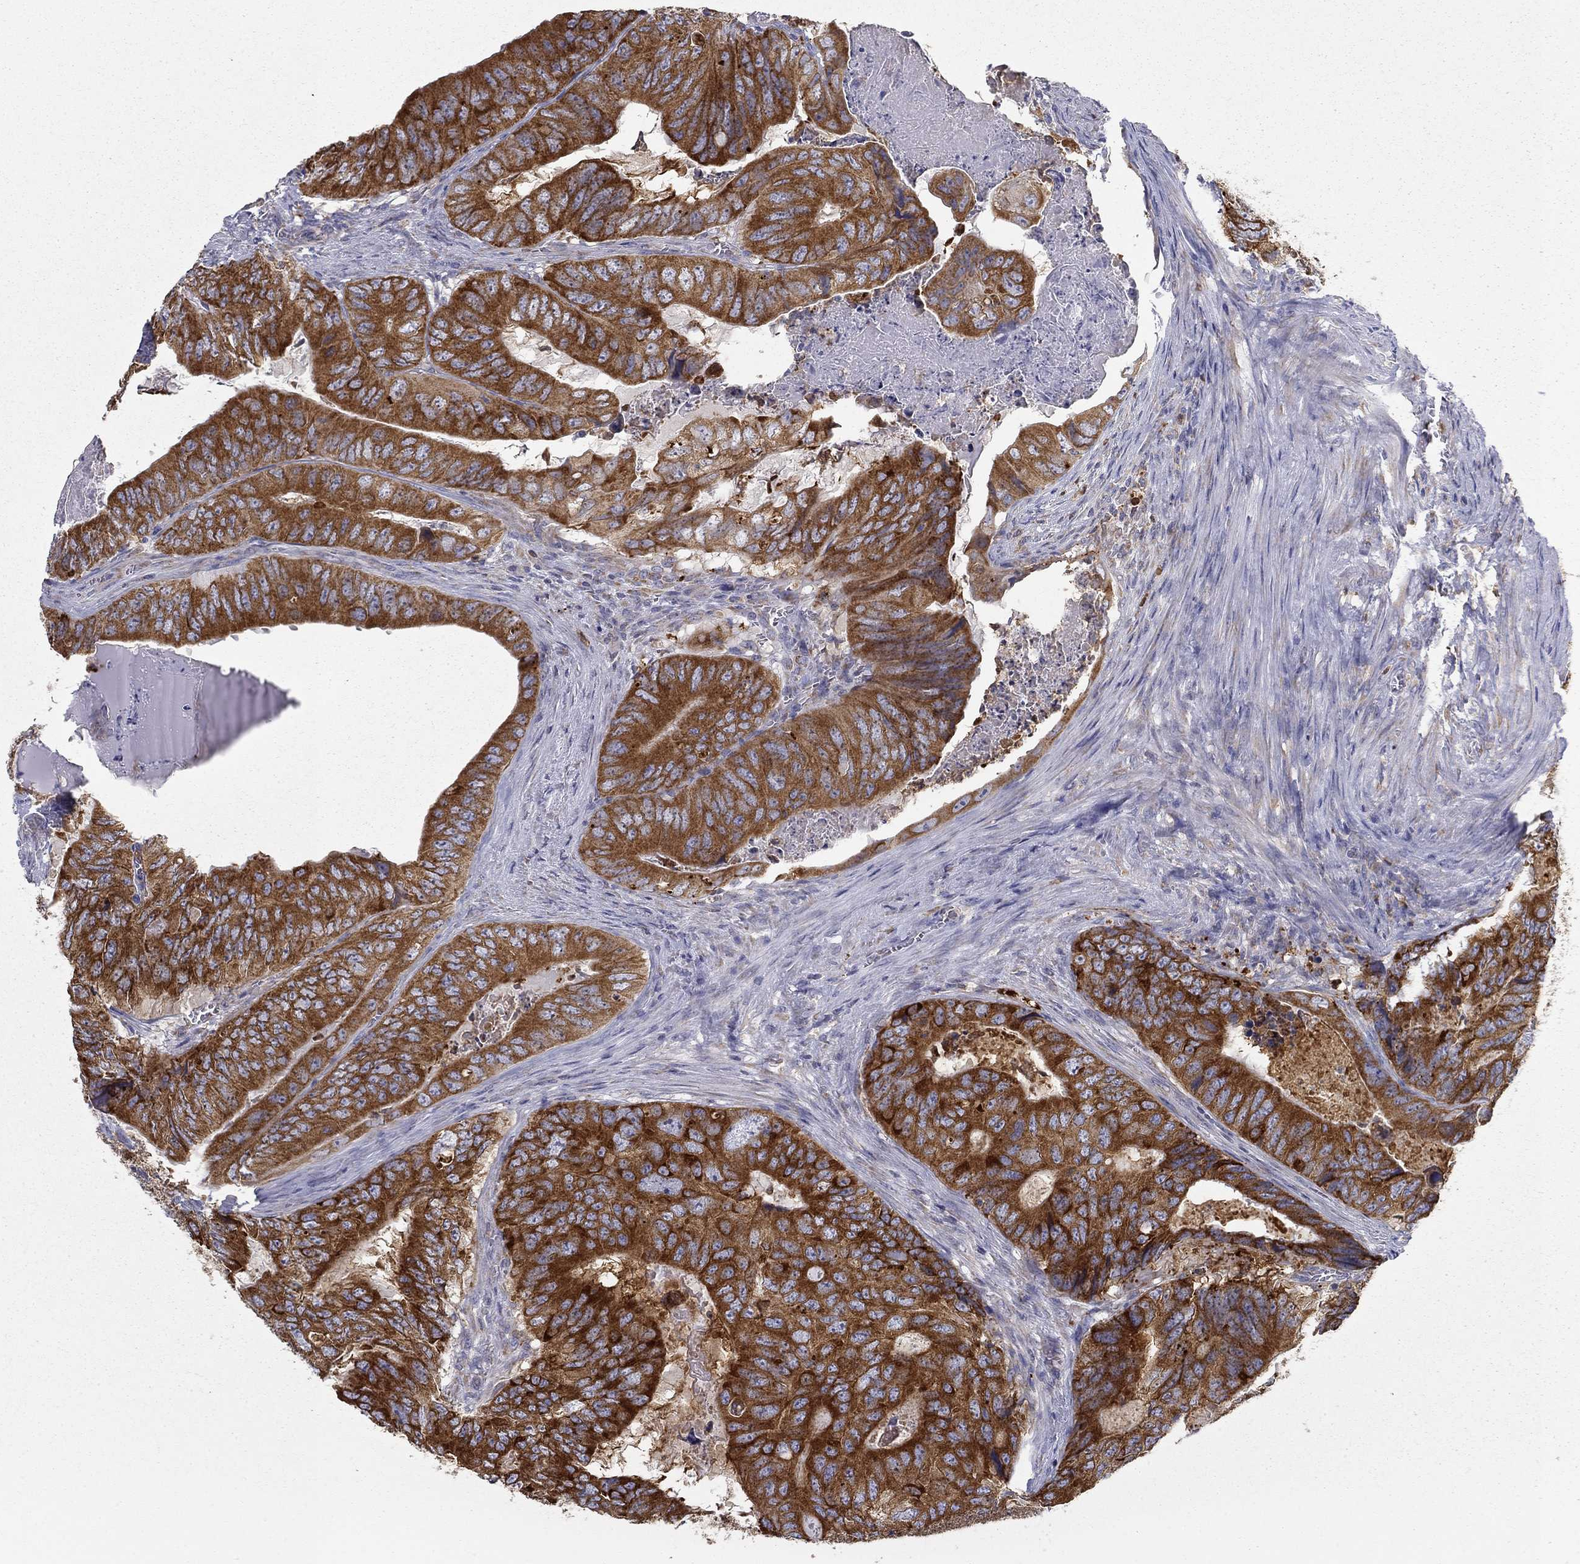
{"staining": {"intensity": "strong", "quantity": ">75%", "location": "cytoplasmic/membranous"}, "tissue": "colorectal cancer", "cell_type": "Tumor cells", "image_type": "cancer", "snomed": [{"axis": "morphology", "description": "Adenocarcinoma, NOS"}, {"axis": "topography", "description": "Colon"}], "caption": "Colorectal adenocarcinoma stained with a protein marker displays strong staining in tumor cells.", "gene": "PRDX4", "patient": {"sex": "male", "age": 79}}